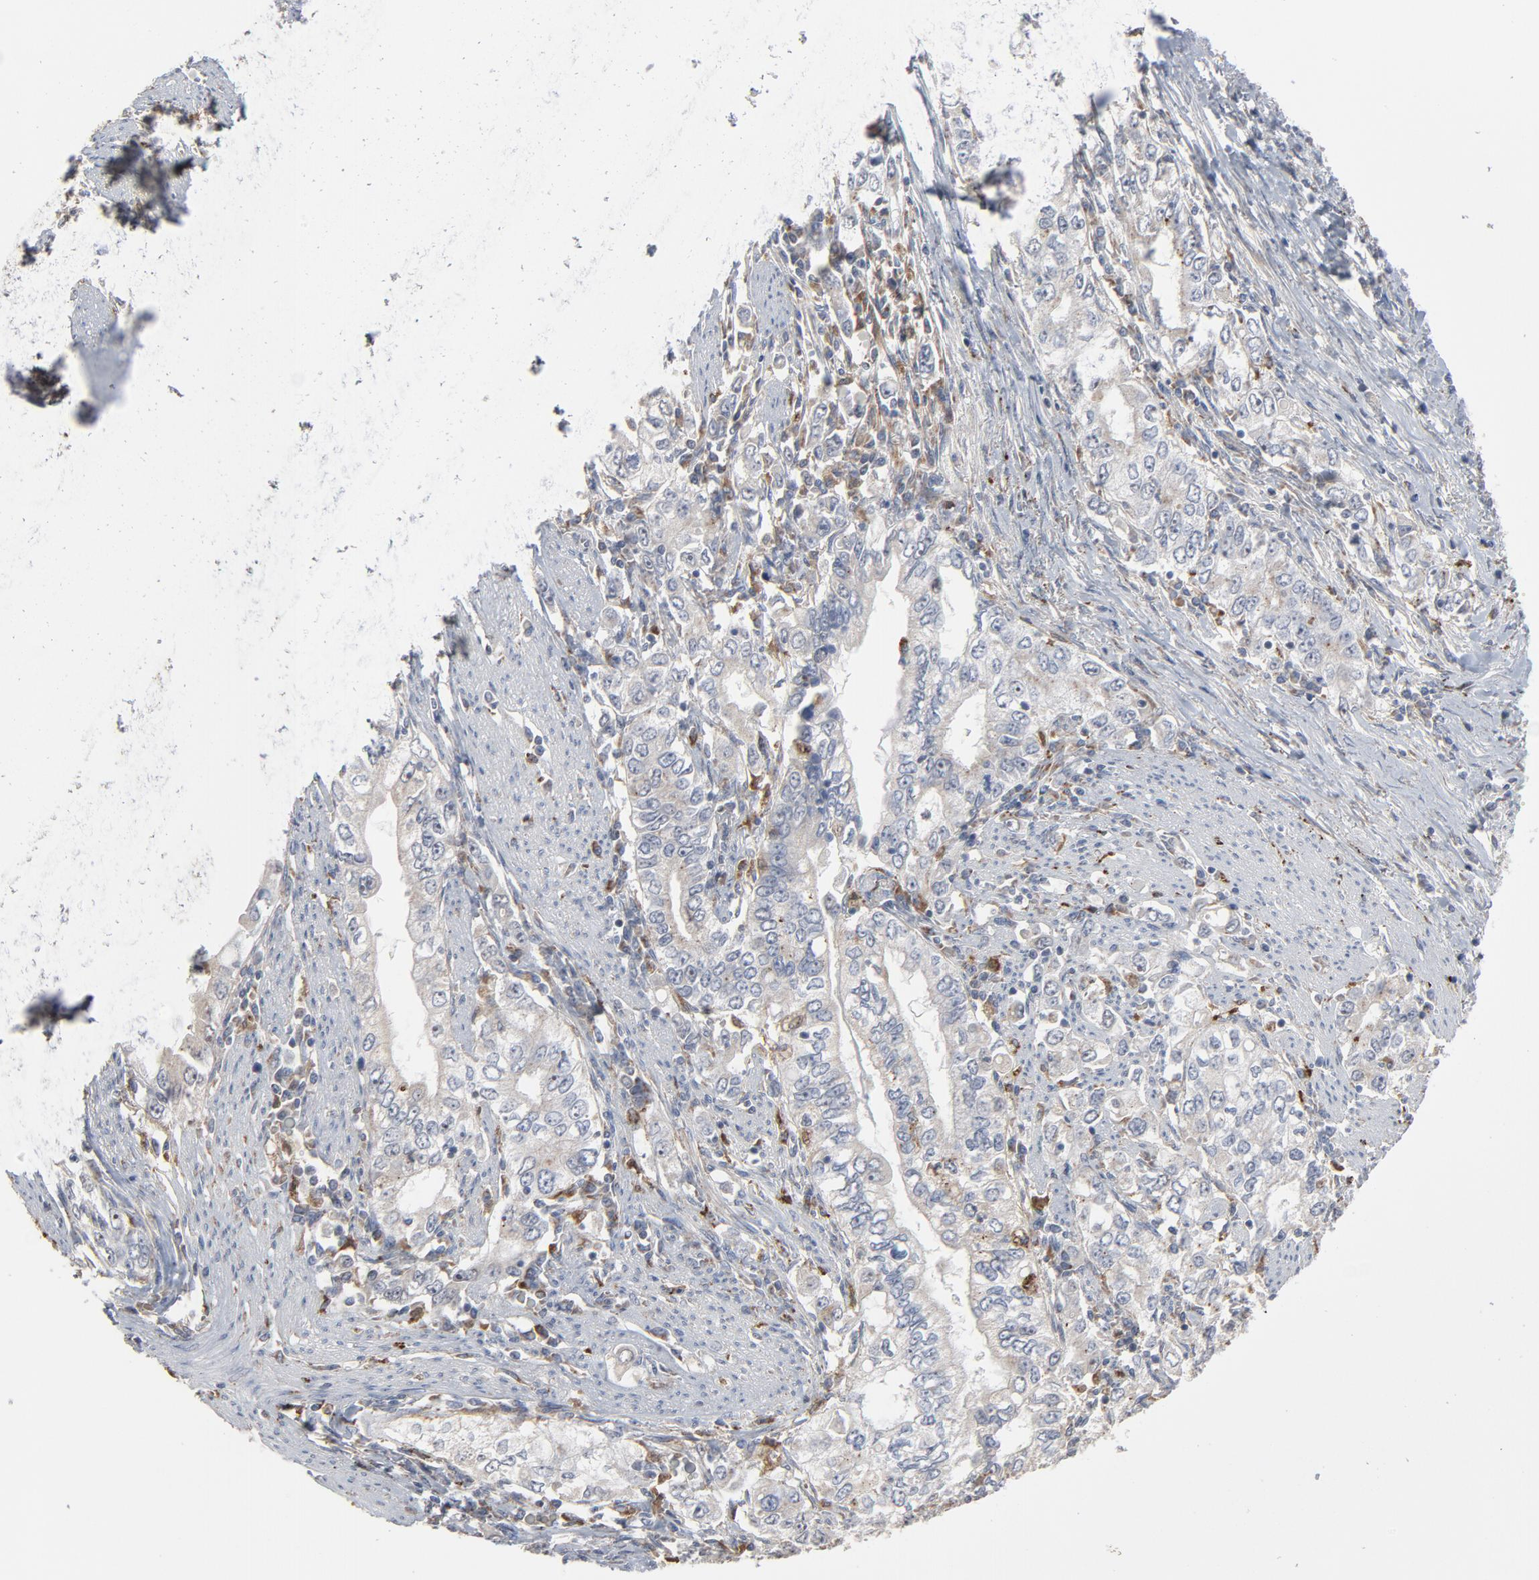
{"staining": {"intensity": "negative", "quantity": "none", "location": "none"}, "tissue": "stomach cancer", "cell_type": "Tumor cells", "image_type": "cancer", "snomed": [{"axis": "morphology", "description": "Adenocarcinoma, NOS"}, {"axis": "topography", "description": "Stomach, lower"}], "caption": "Human stomach cancer (adenocarcinoma) stained for a protein using IHC demonstrates no expression in tumor cells.", "gene": "POMT2", "patient": {"sex": "female", "age": 72}}